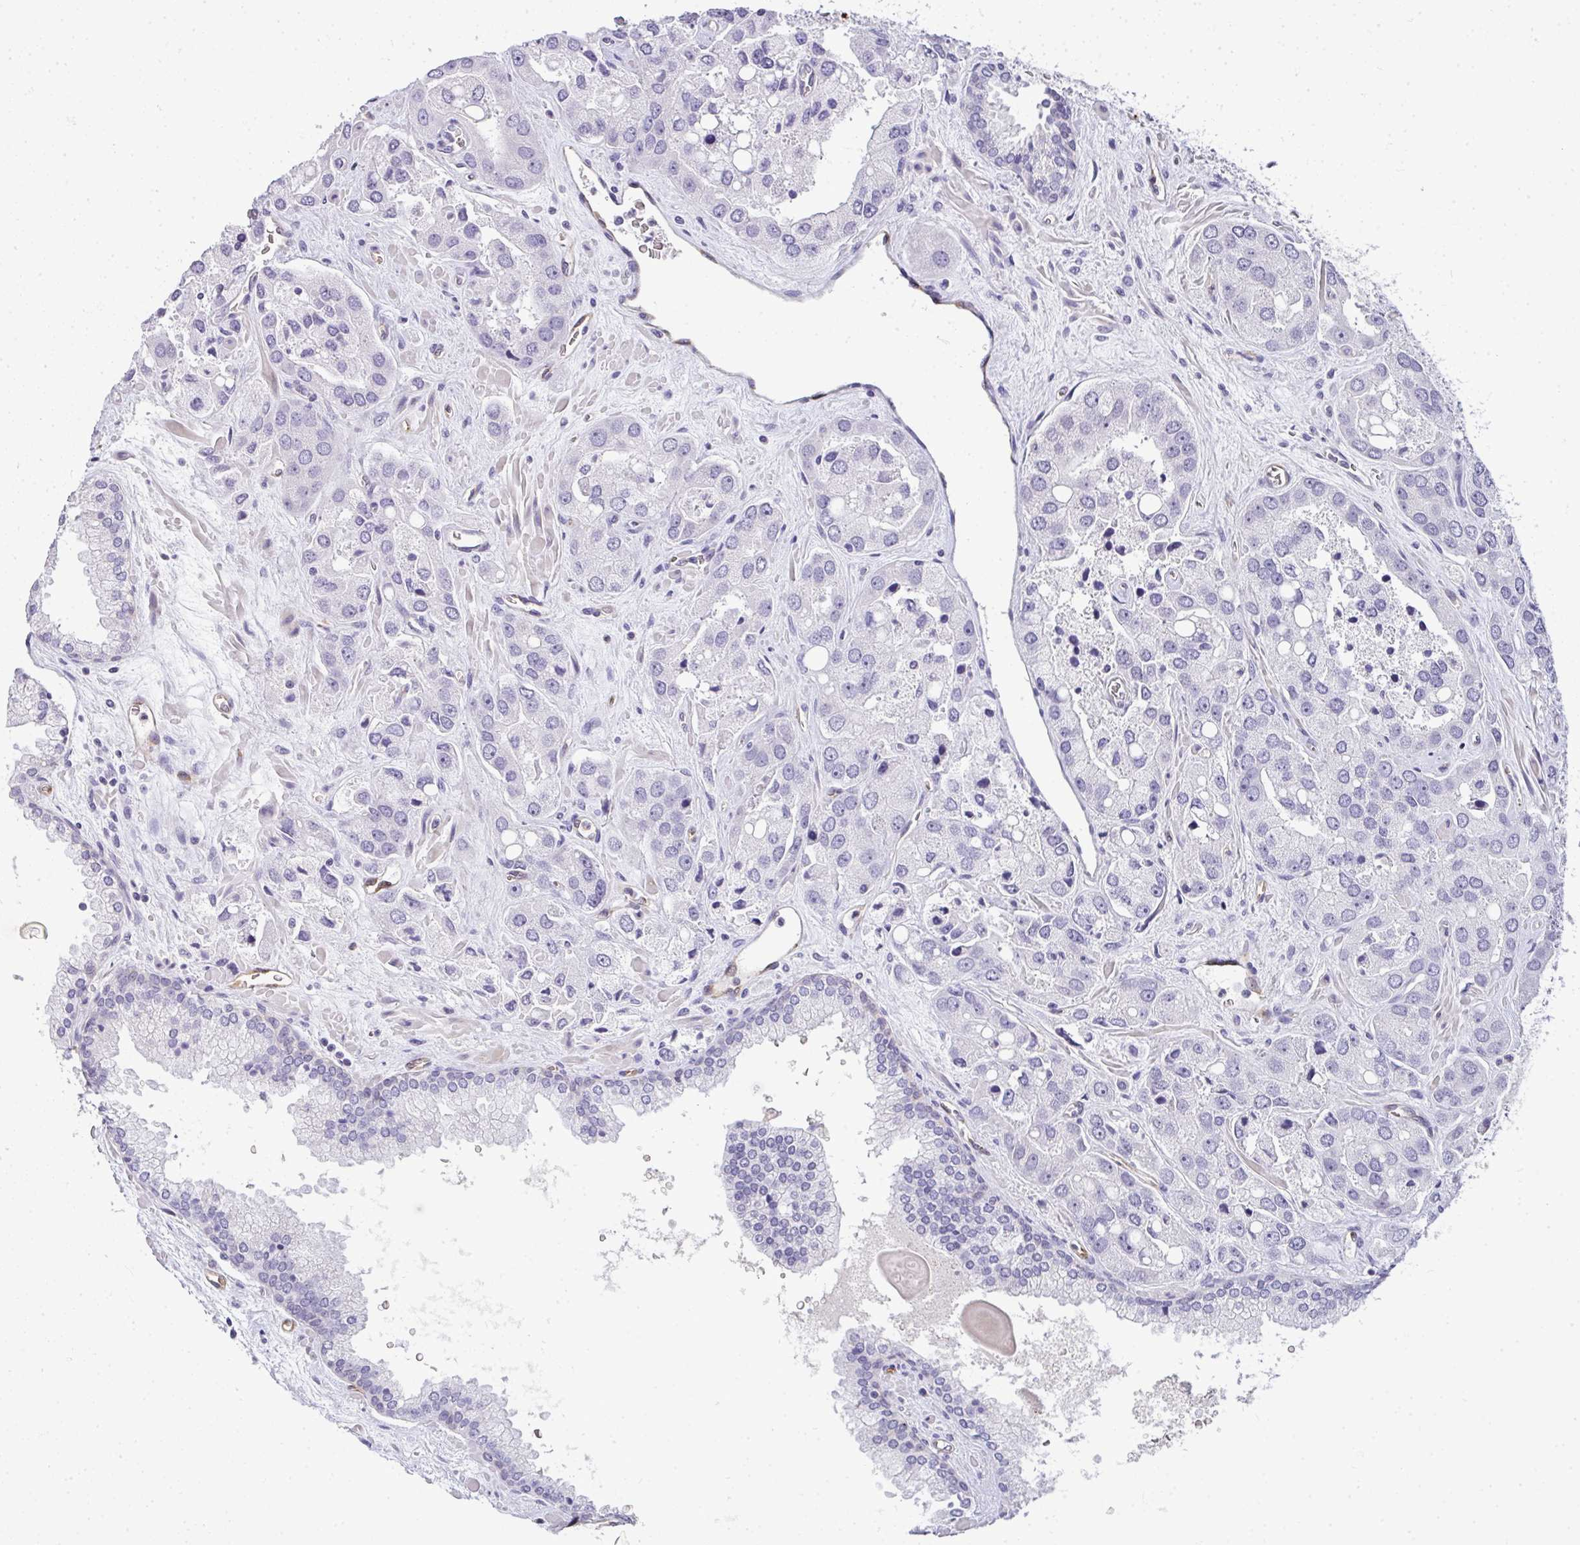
{"staining": {"intensity": "negative", "quantity": "none", "location": "none"}, "tissue": "prostate cancer", "cell_type": "Tumor cells", "image_type": "cancer", "snomed": [{"axis": "morphology", "description": "Normal tissue, NOS"}, {"axis": "morphology", "description": "Adenocarcinoma, High grade"}, {"axis": "topography", "description": "Prostate"}, {"axis": "topography", "description": "Peripheral nerve tissue"}], "caption": "Tumor cells are negative for brown protein staining in adenocarcinoma (high-grade) (prostate). (DAB (3,3'-diaminobenzidine) immunohistochemistry (IHC) visualized using brightfield microscopy, high magnification).", "gene": "LIPE", "patient": {"sex": "male", "age": 68}}